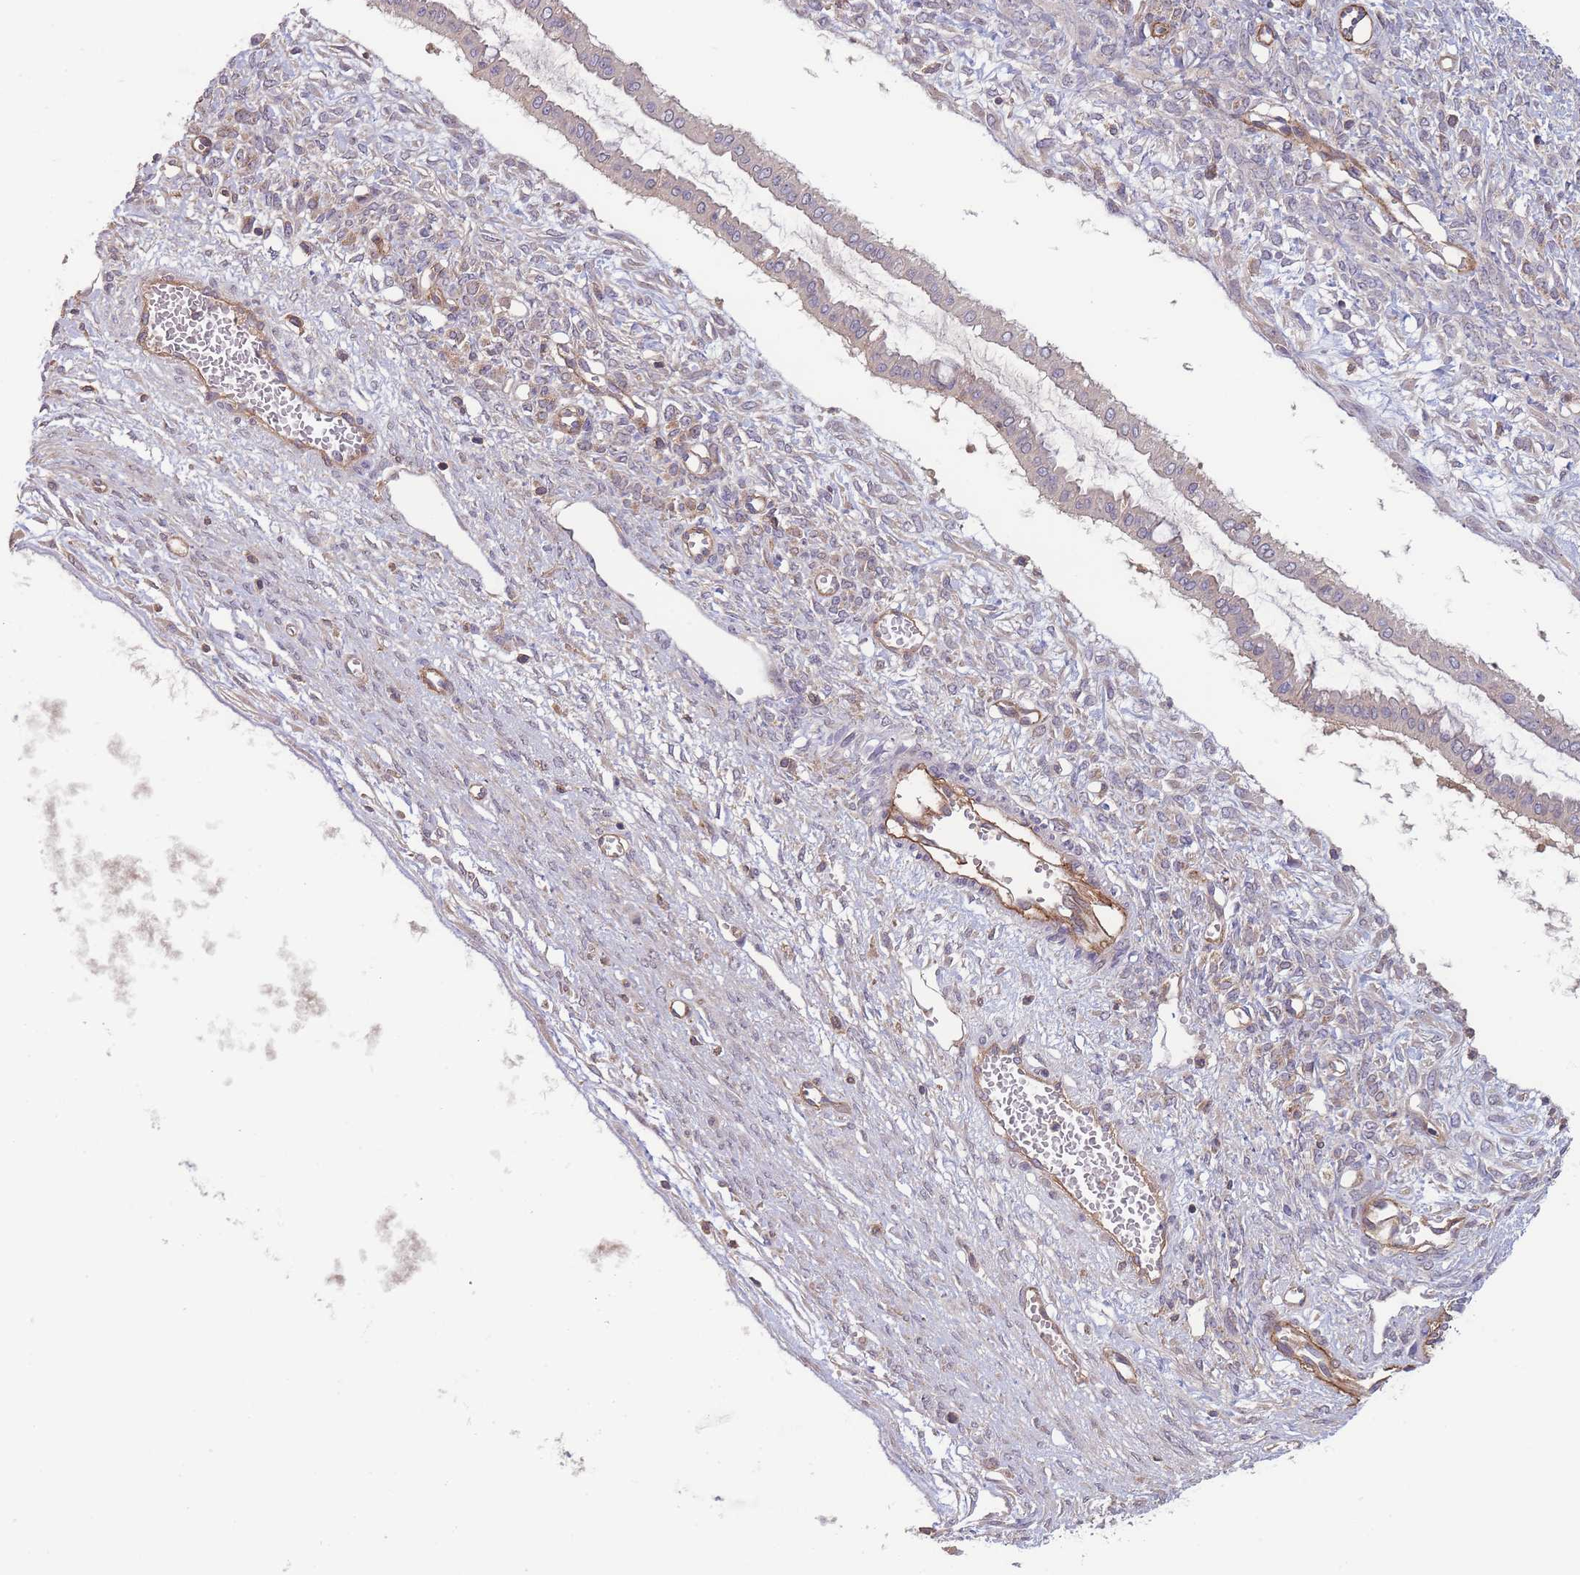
{"staining": {"intensity": "negative", "quantity": "none", "location": "none"}, "tissue": "ovarian cancer", "cell_type": "Tumor cells", "image_type": "cancer", "snomed": [{"axis": "morphology", "description": "Cystadenocarcinoma, mucinous, NOS"}, {"axis": "topography", "description": "Ovary"}], "caption": "Tumor cells show no significant protein expression in mucinous cystadenocarcinoma (ovarian).", "gene": "NDUFAF5", "patient": {"sex": "female", "age": 73}}